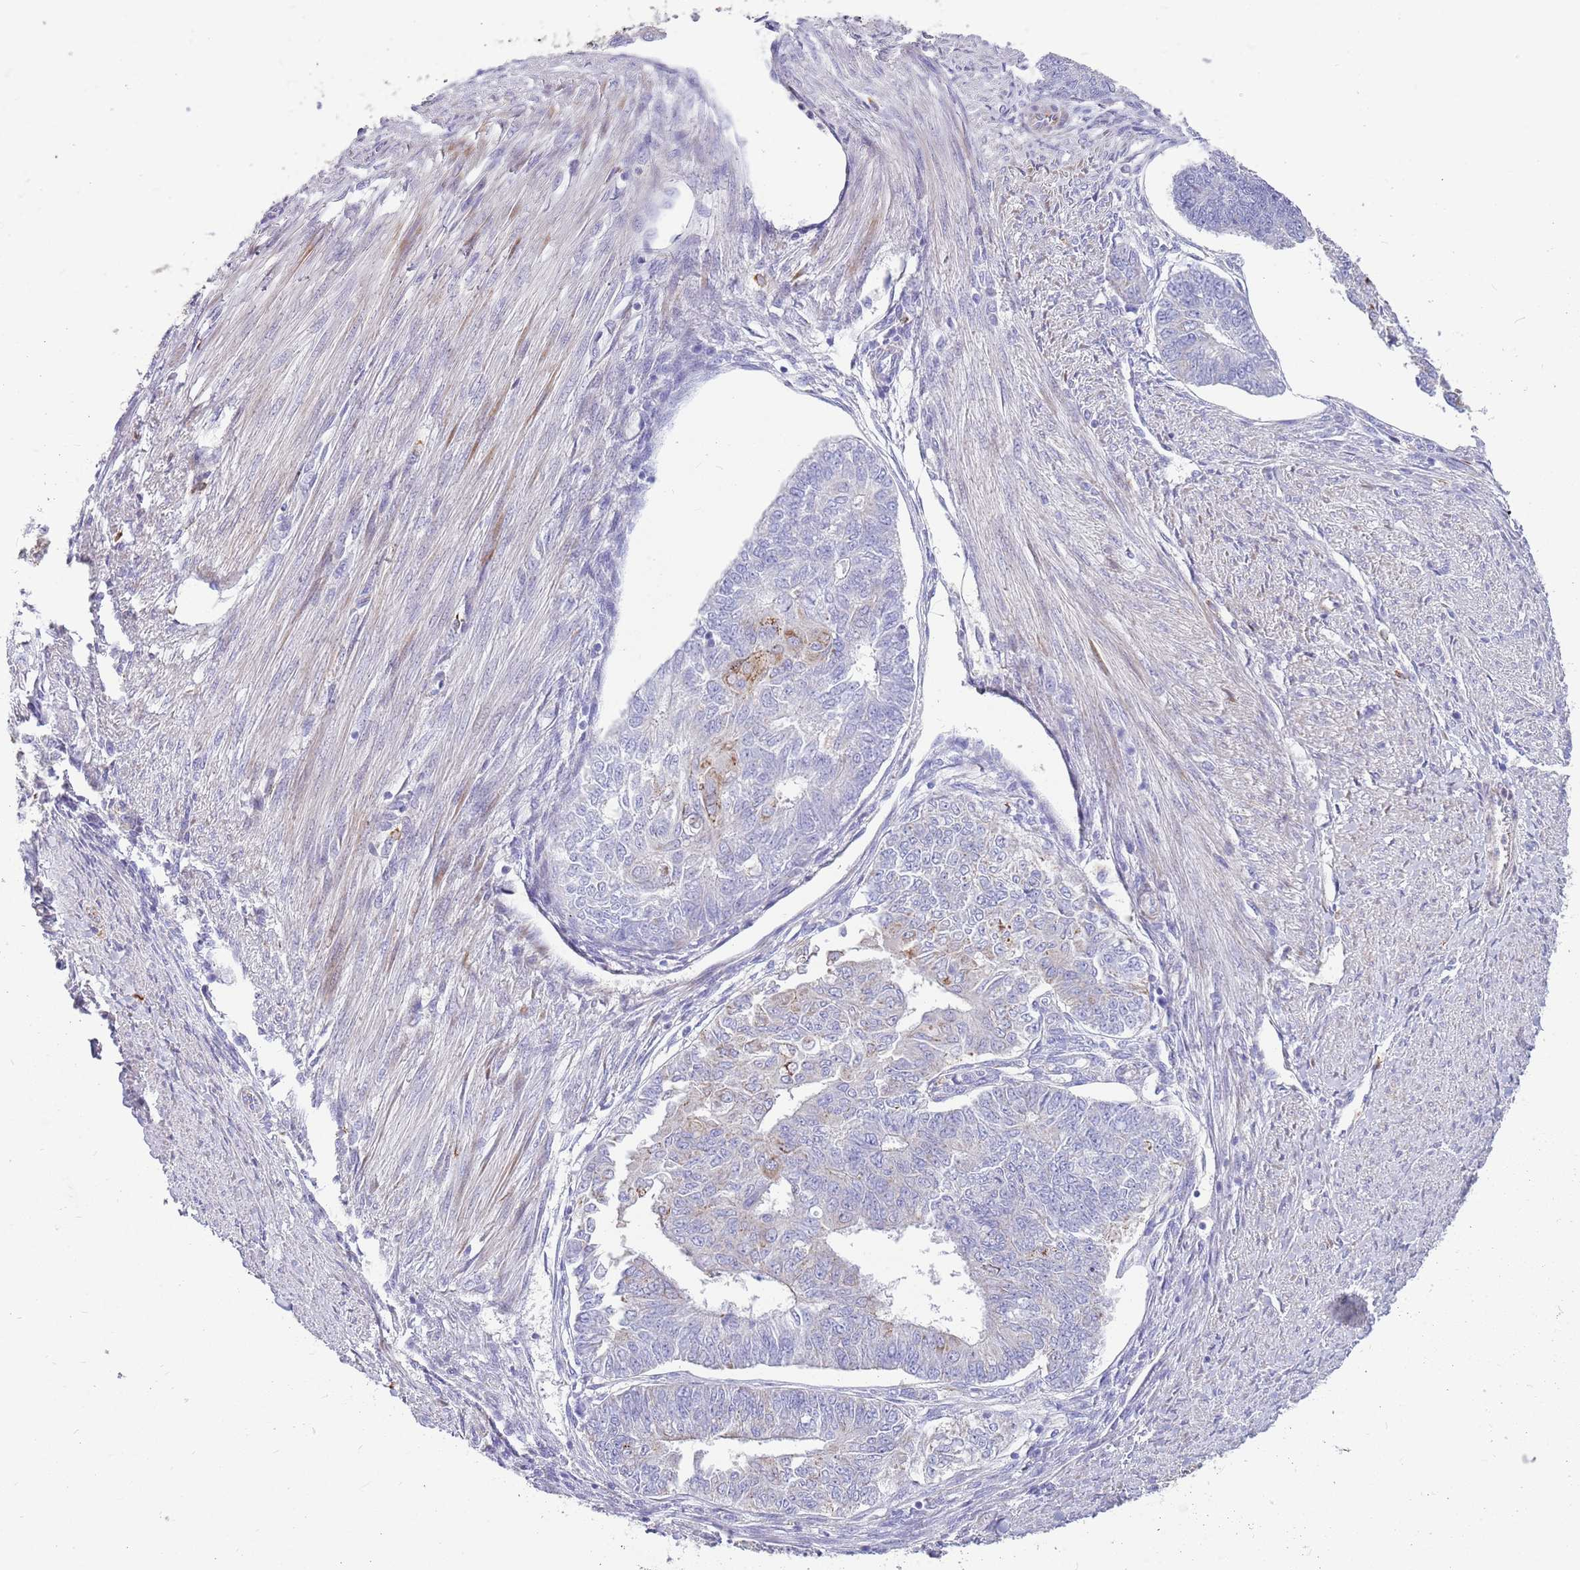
{"staining": {"intensity": "negative", "quantity": "none", "location": "none"}, "tissue": "endometrial cancer", "cell_type": "Tumor cells", "image_type": "cancer", "snomed": [{"axis": "morphology", "description": "Adenocarcinoma, NOS"}, {"axis": "topography", "description": "Endometrium"}], "caption": "IHC histopathology image of neoplastic tissue: endometrial cancer (adenocarcinoma) stained with DAB (3,3'-diaminobenzidine) displays no significant protein positivity in tumor cells.", "gene": "ZDHHC1", "patient": {"sex": "female", "age": 32}}